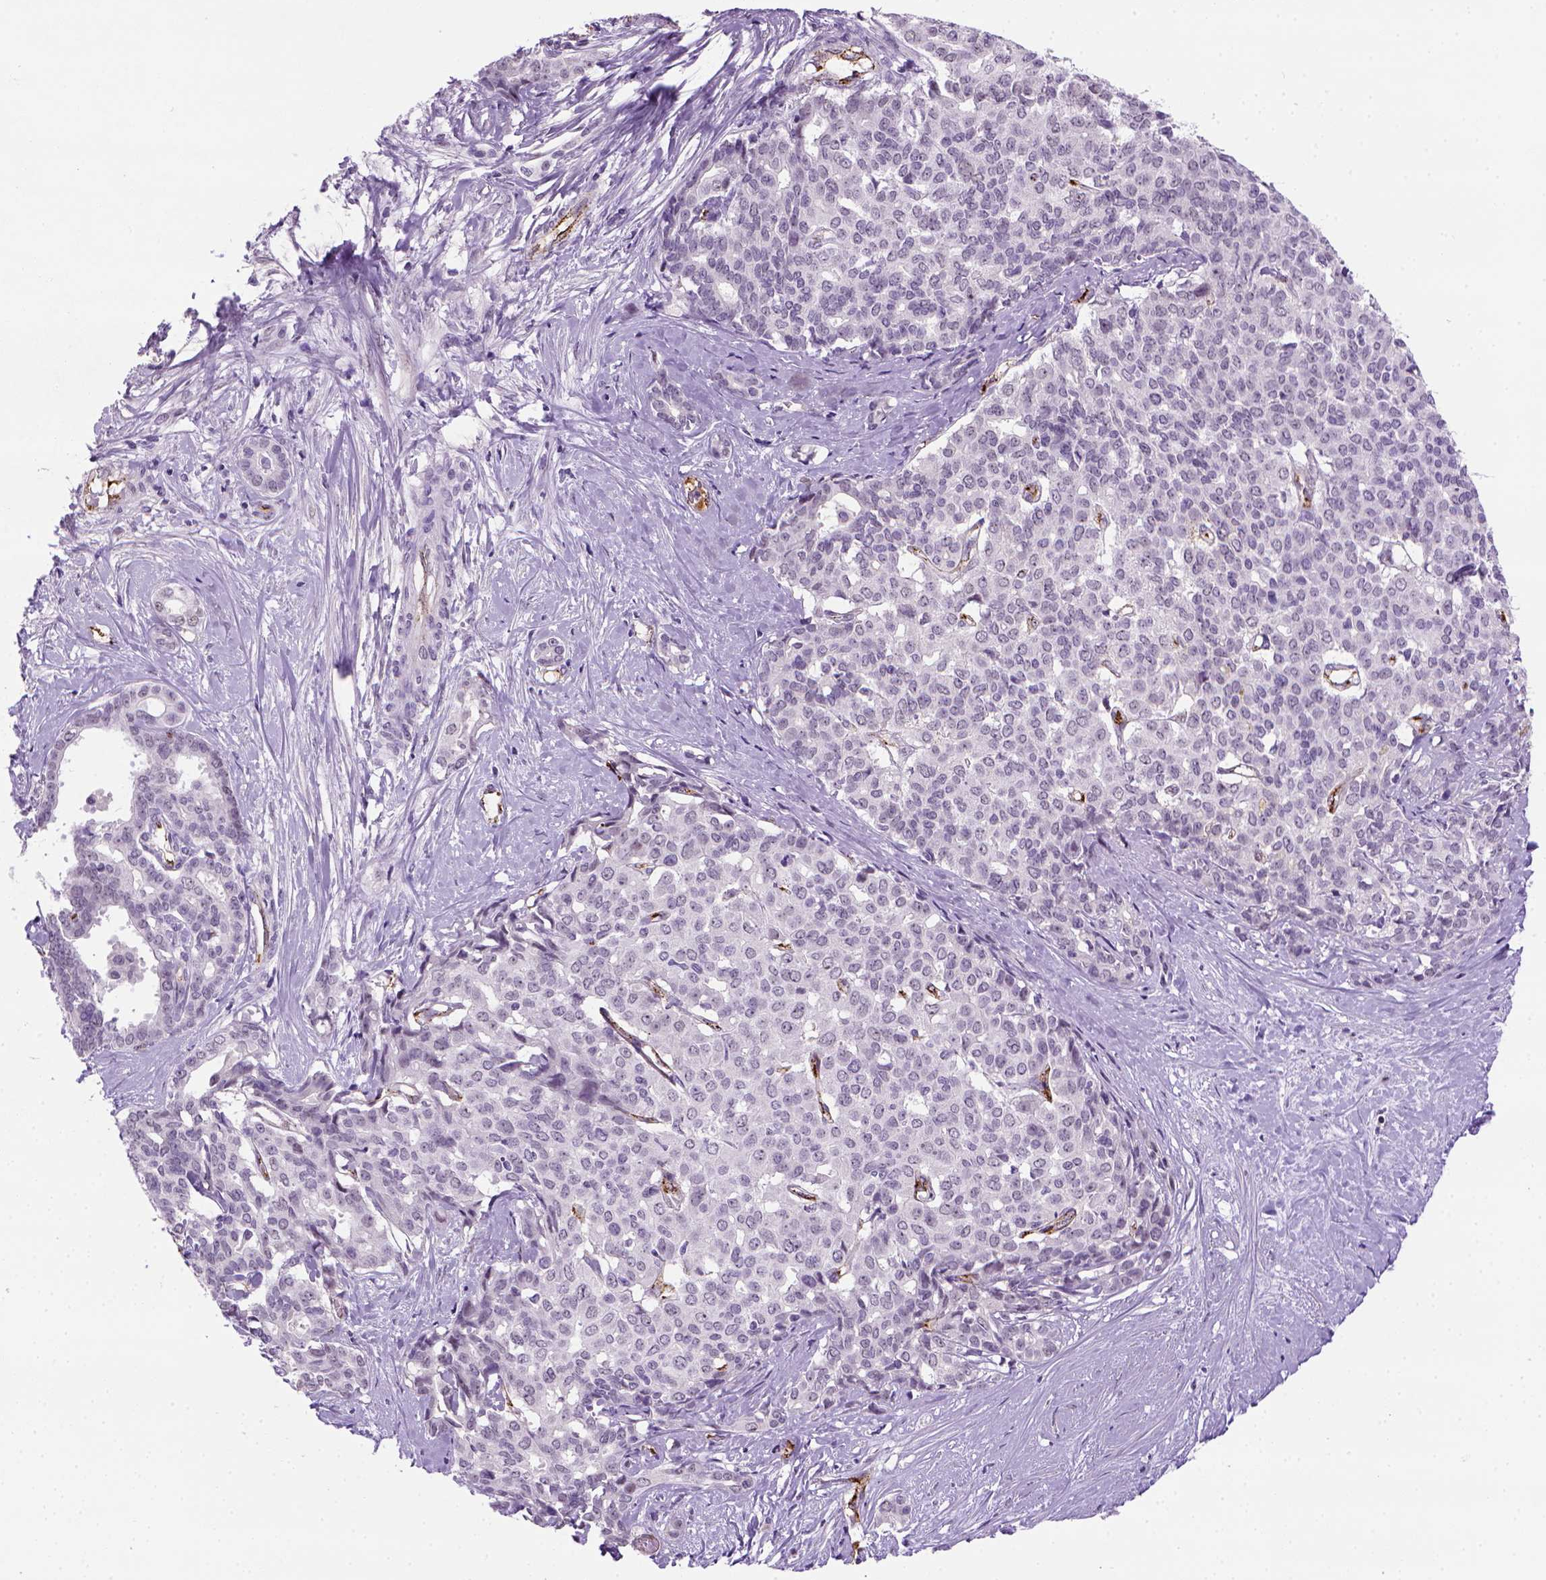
{"staining": {"intensity": "negative", "quantity": "none", "location": "none"}, "tissue": "liver cancer", "cell_type": "Tumor cells", "image_type": "cancer", "snomed": [{"axis": "morphology", "description": "Cholangiocarcinoma"}, {"axis": "topography", "description": "Liver"}], "caption": "An IHC image of liver cancer is shown. There is no staining in tumor cells of liver cancer. Nuclei are stained in blue.", "gene": "VWF", "patient": {"sex": "female", "age": 47}}